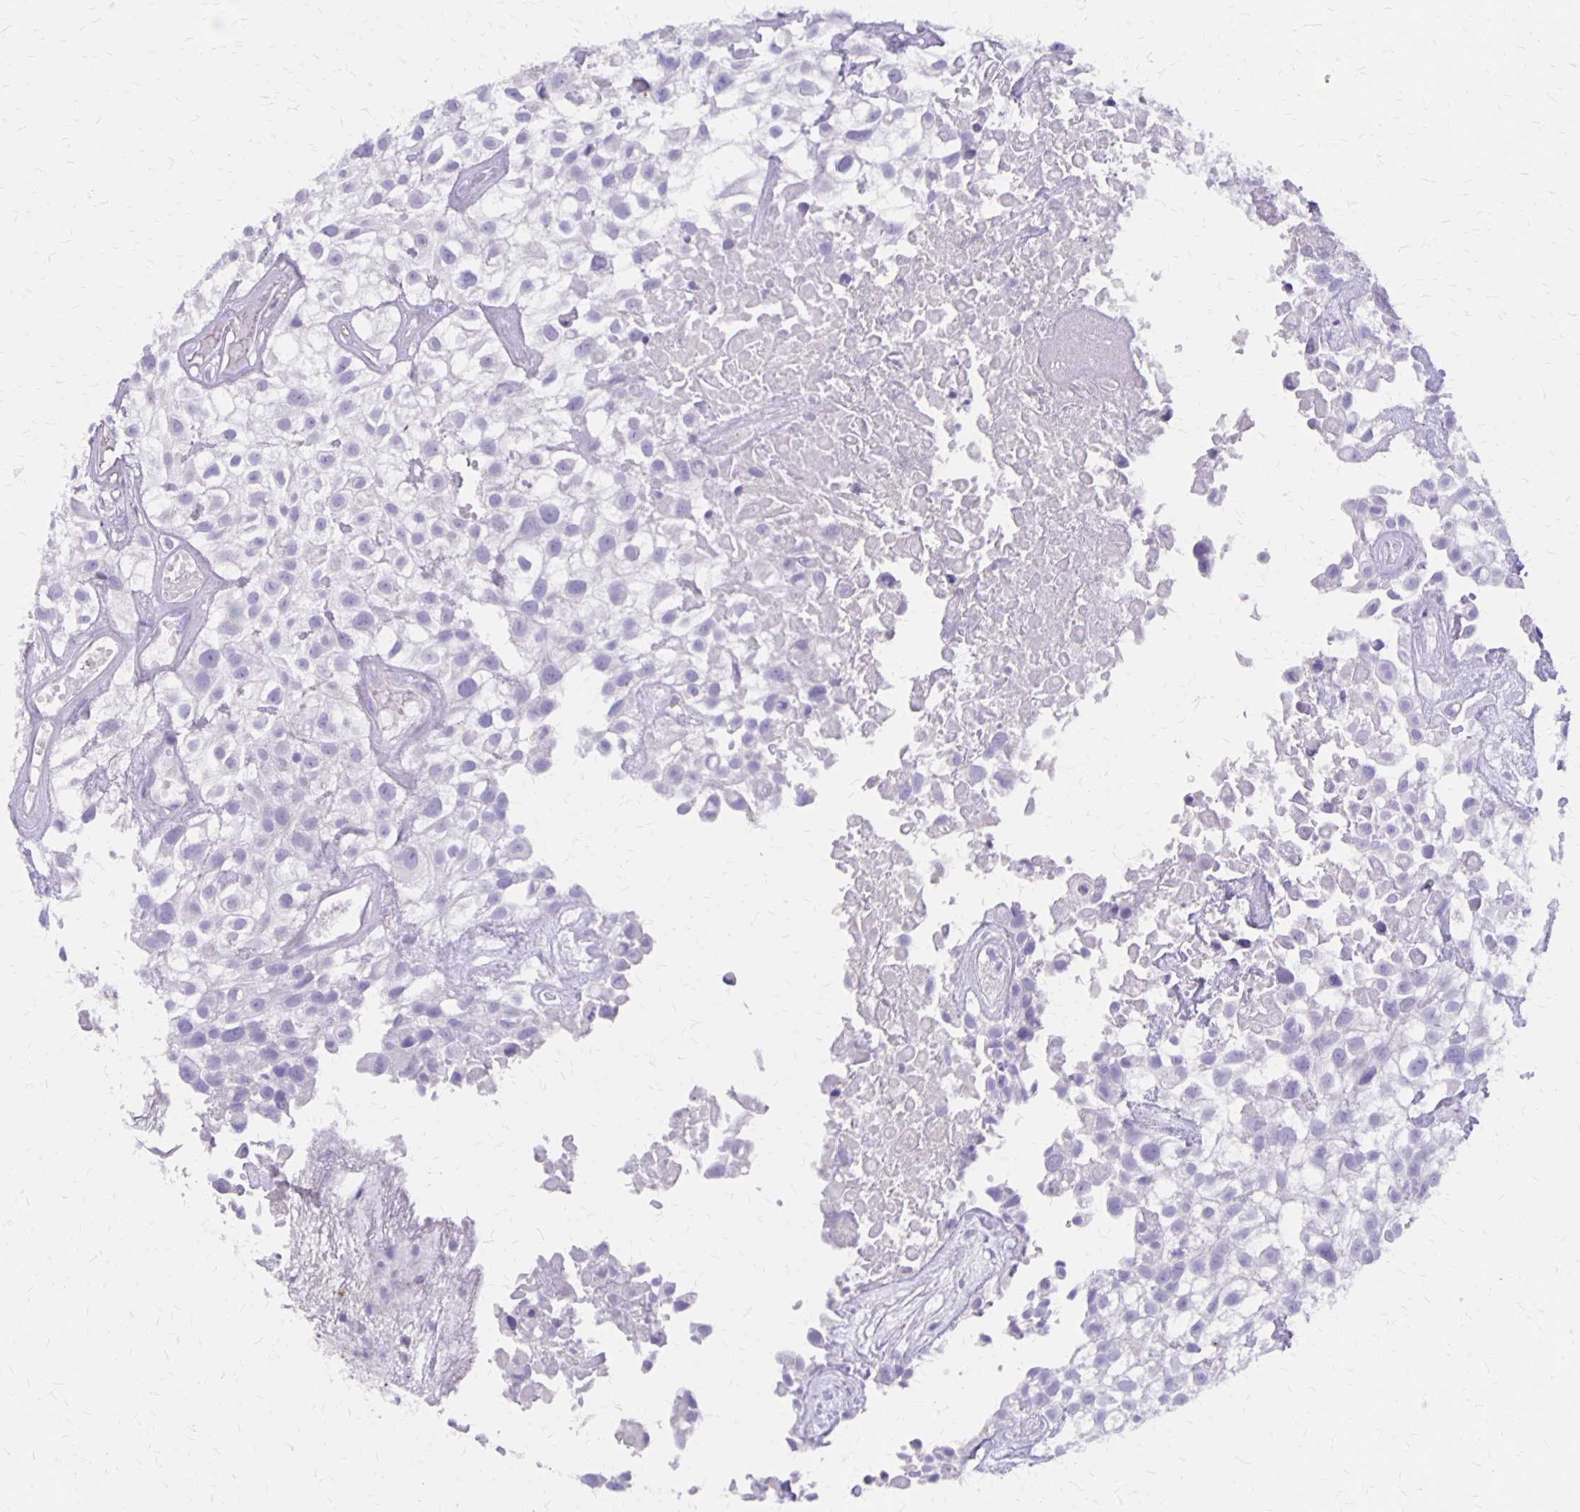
{"staining": {"intensity": "negative", "quantity": "none", "location": "none"}, "tissue": "urothelial cancer", "cell_type": "Tumor cells", "image_type": "cancer", "snomed": [{"axis": "morphology", "description": "Urothelial carcinoma, High grade"}, {"axis": "topography", "description": "Urinary bladder"}], "caption": "Immunohistochemistry (IHC) of human high-grade urothelial carcinoma shows no positivity in tumor cells.", "gene": "SEPTIN5", "patient": {"sex": "male", "age": 56}}